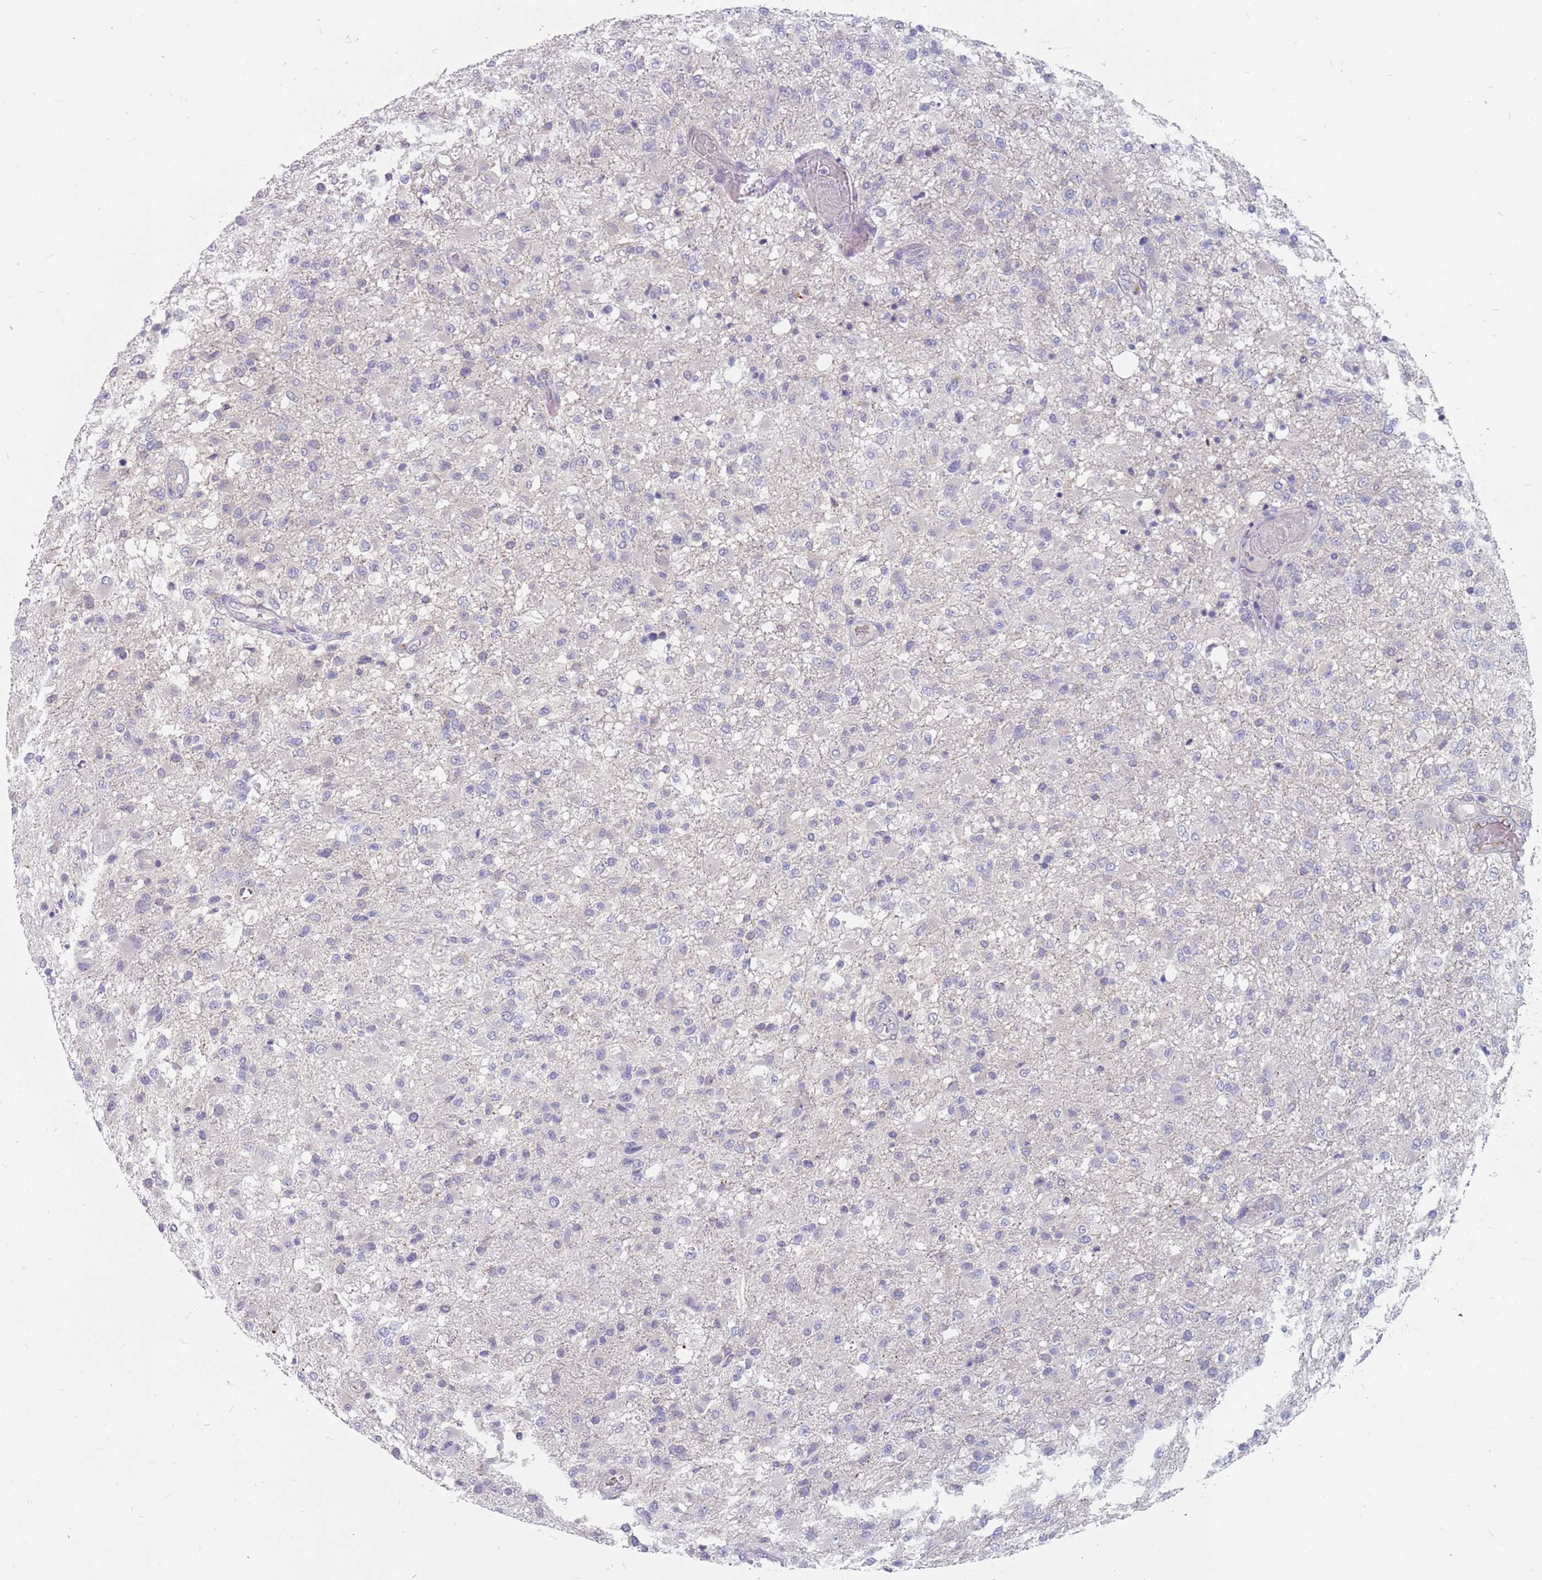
{"staining": {"intensity": "negative", "quantity": "none", "location": "none"}, "tissue": "glioma", "cell_type": "Tumor cells", "image_type": "cancer", "snomed": [{"axis": "morphology", "description": "Glioma, malignant, High grade"}, {"axis": "topography", "description": "Brain"}], "caption": "High magnification brightfield microscopy of malignant glioma (high-grade) stained with DAB (brown) and counterstained with hematoxylin (blue): tumor cells show no significant staining.", "gene": "CMTR2", "patient": {"sex": "female", "age": 74}}